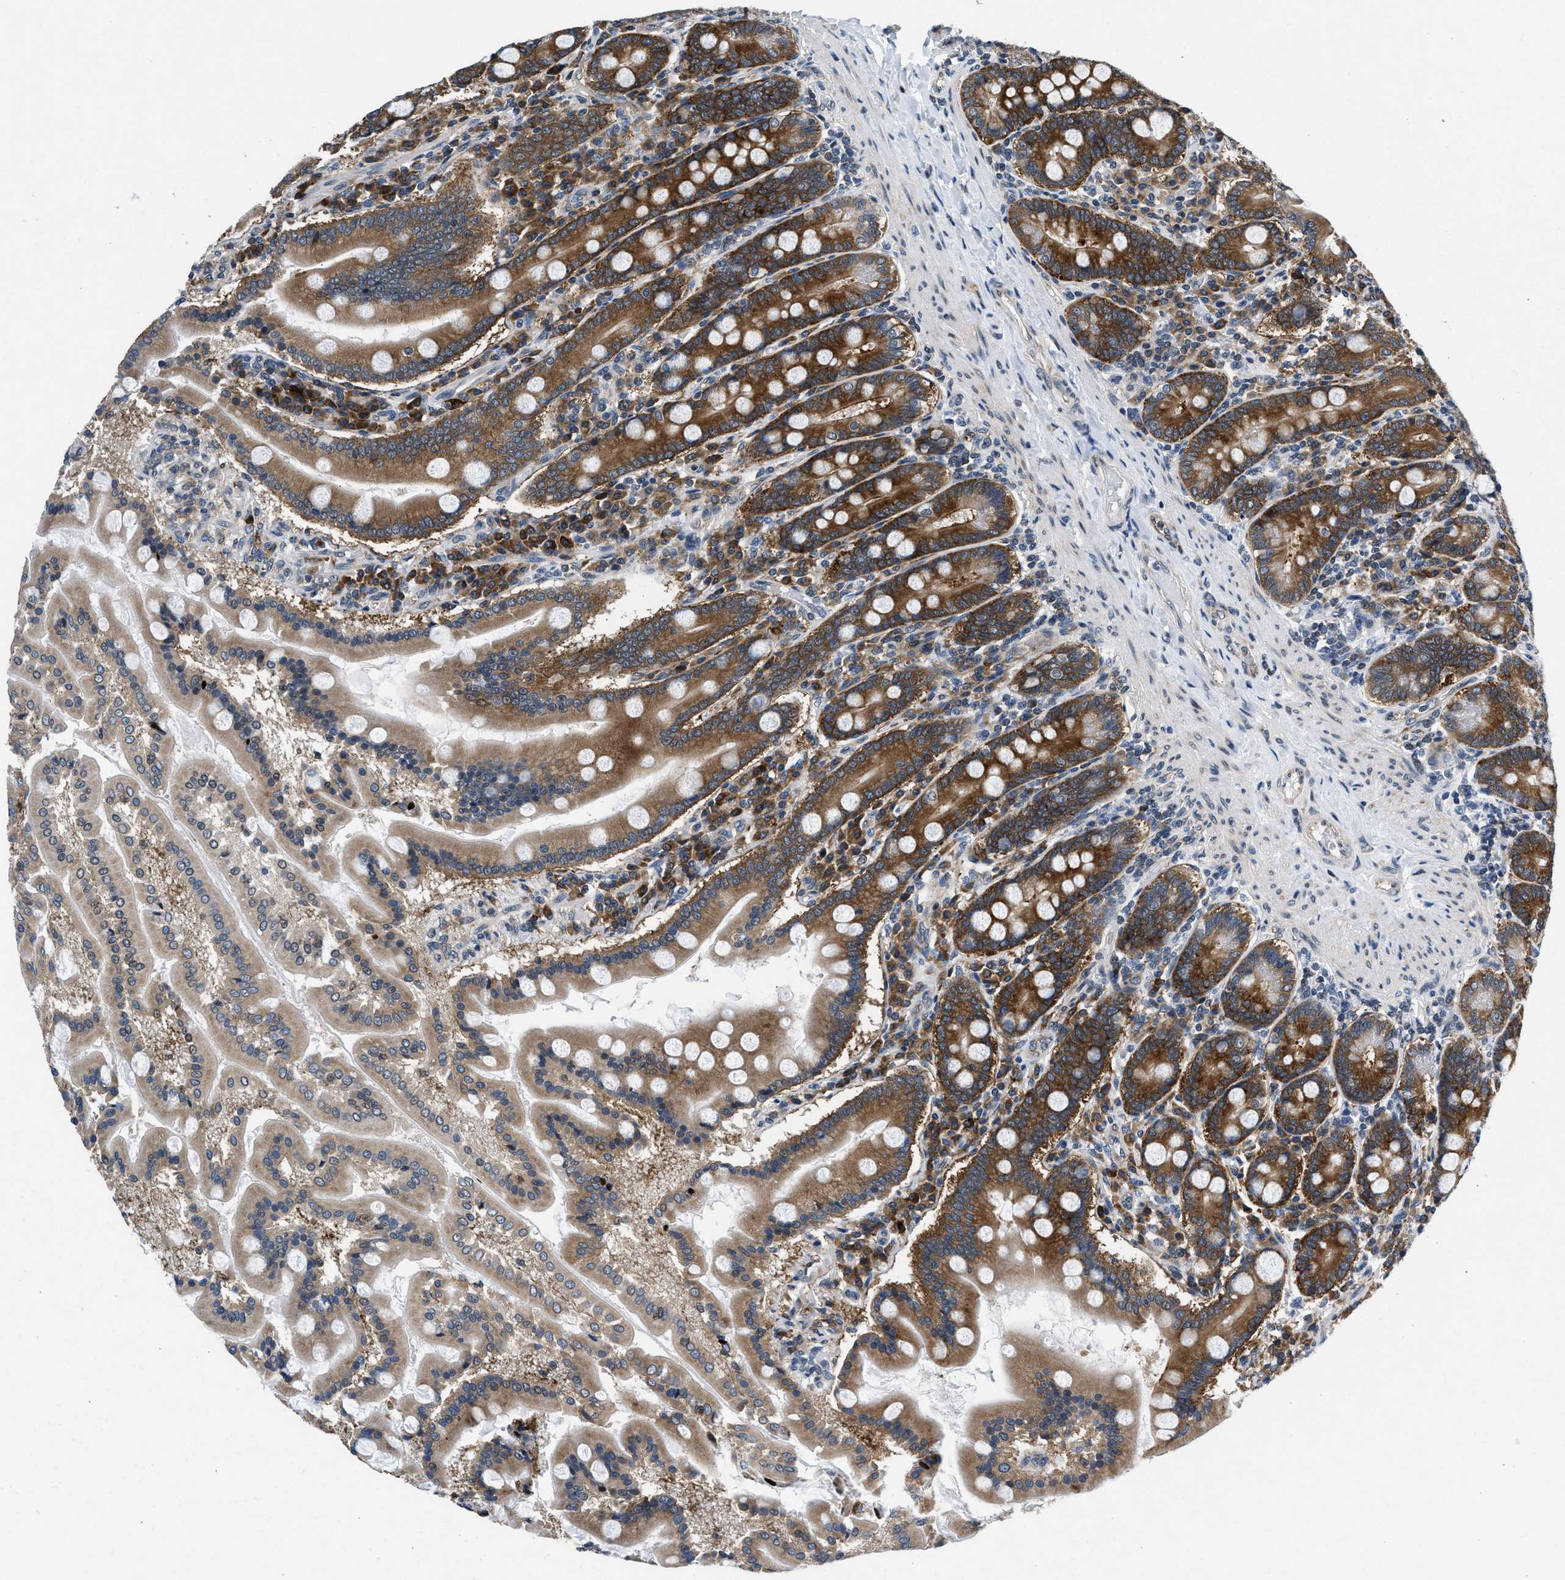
{"staining": {"intensity": "strong", "quantity": ">75%", "location": "cytoplasmic/membranous"}, "tissue": "duodenum", "cell_type": "Glandular cells", "image_type": "normal", "snomed": [{"axis": "morphology", "description": "Normal tissue, NOS"}, {"axis": "topography", "description": "Duodenum"}], "caption": "Strong cytoplasmic/membranous protein positivity is seen in about >75% of glandular cells in duodenum. Immunohistochemistry stains the protein of interest in brown and the nuclei are stained blue.", "gene": "PA2G4", "patient": {"sex": "male", "age": 50}}